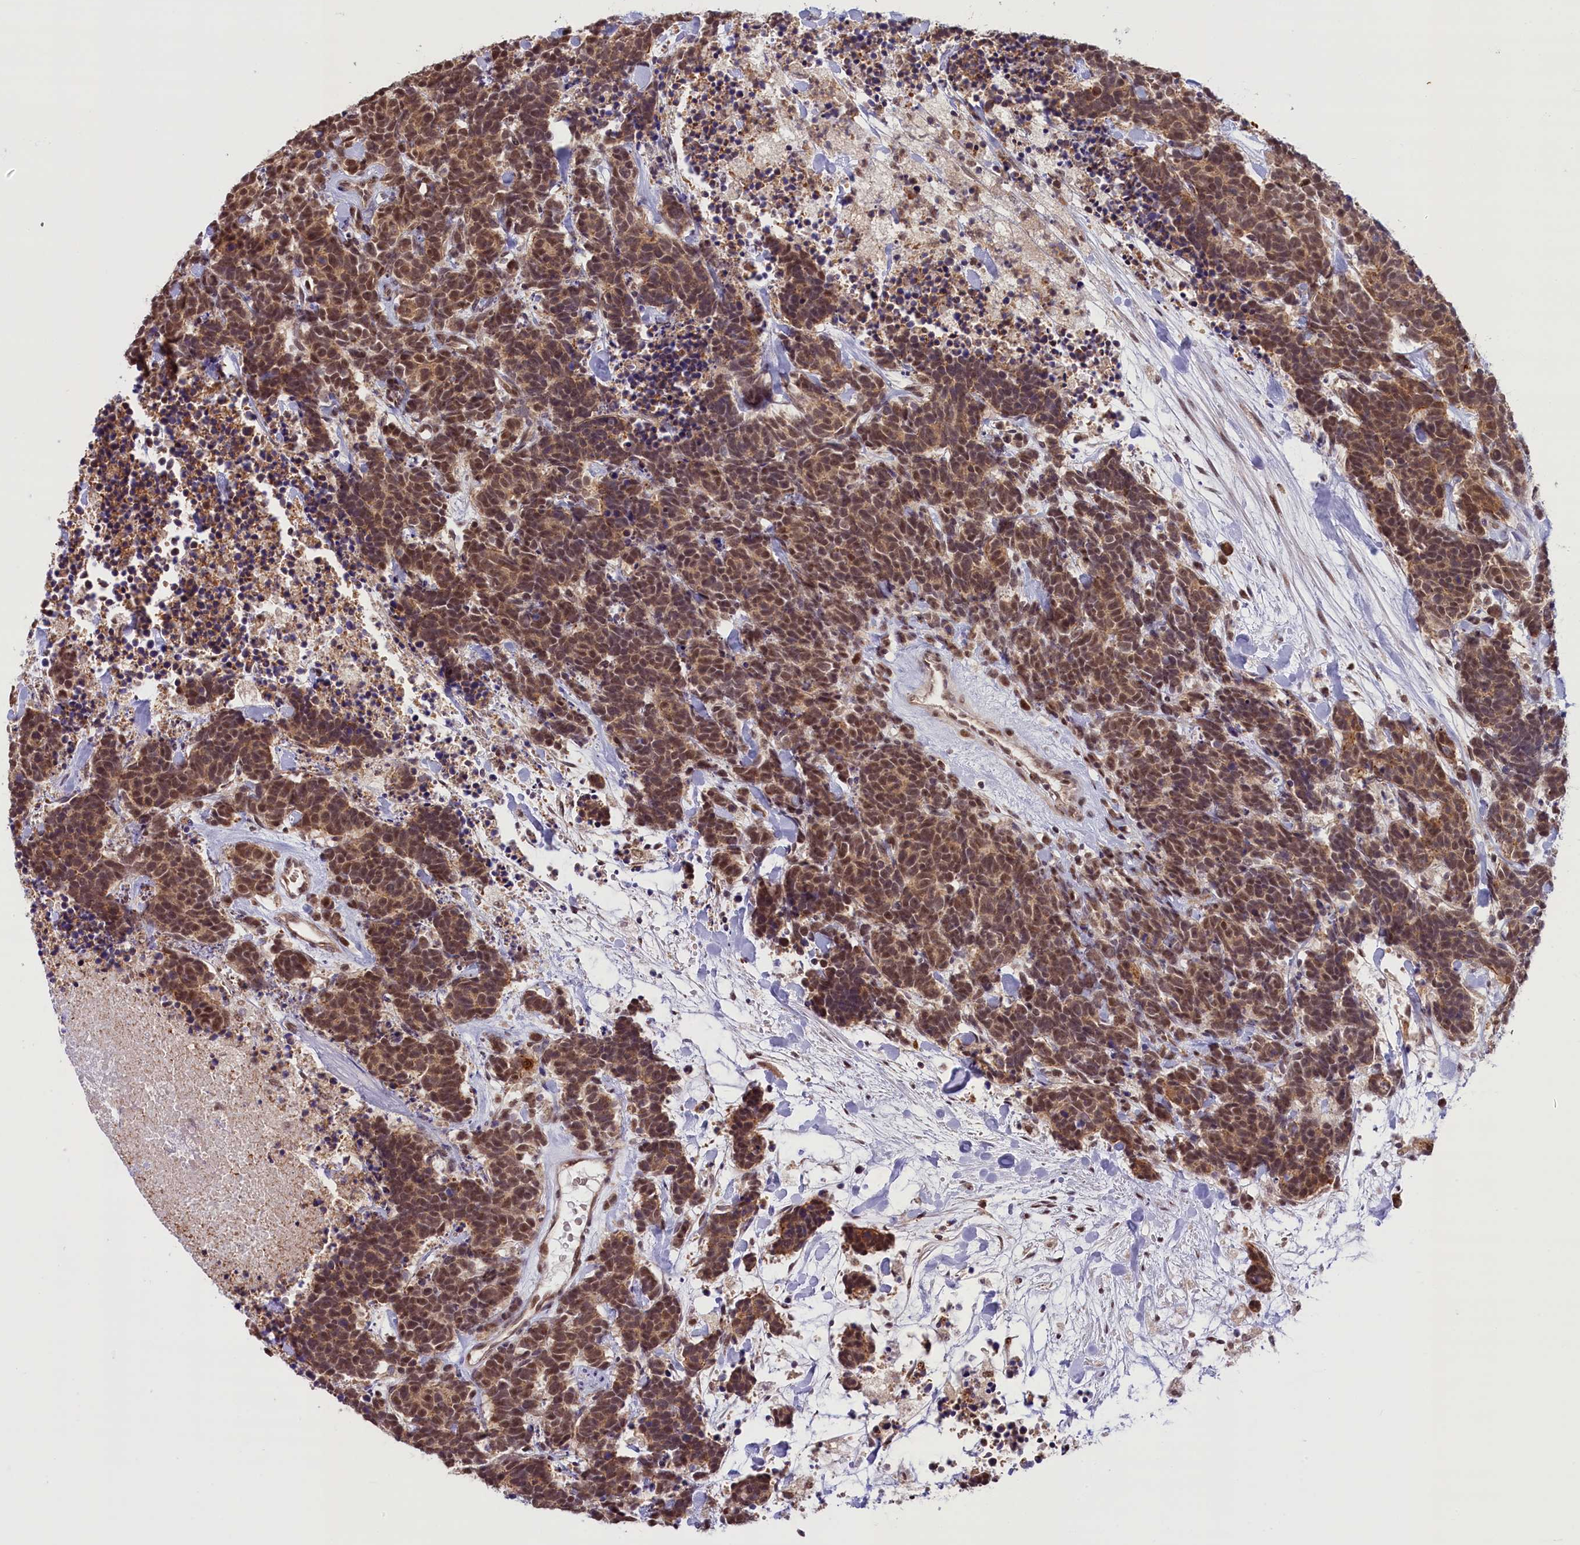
{"staining": {"intensity": "moderate", "quantity": ">75%", "location": "cytoplasmic/membranous,nuclear"}, "tissue": "carcinoid", "cell_type": "Tumor cells", "image_type": "cancer", "snomed": [{"axis": "morphology", "description": "Carcinoma, NOS"}, {"axis": "morphology", "description": "Carcinoid, malignant, NOS"}, {"axis": "topography", "description": "Prostate"}], "caption": "This is a photomicrograph of IHC staining of carcinoid, which shows moderate expression in the cytoplasmic/membranous and nuclear of tumor cells.", "gene": "CARD8", "patient": {"sex": "male", "age": 57}}